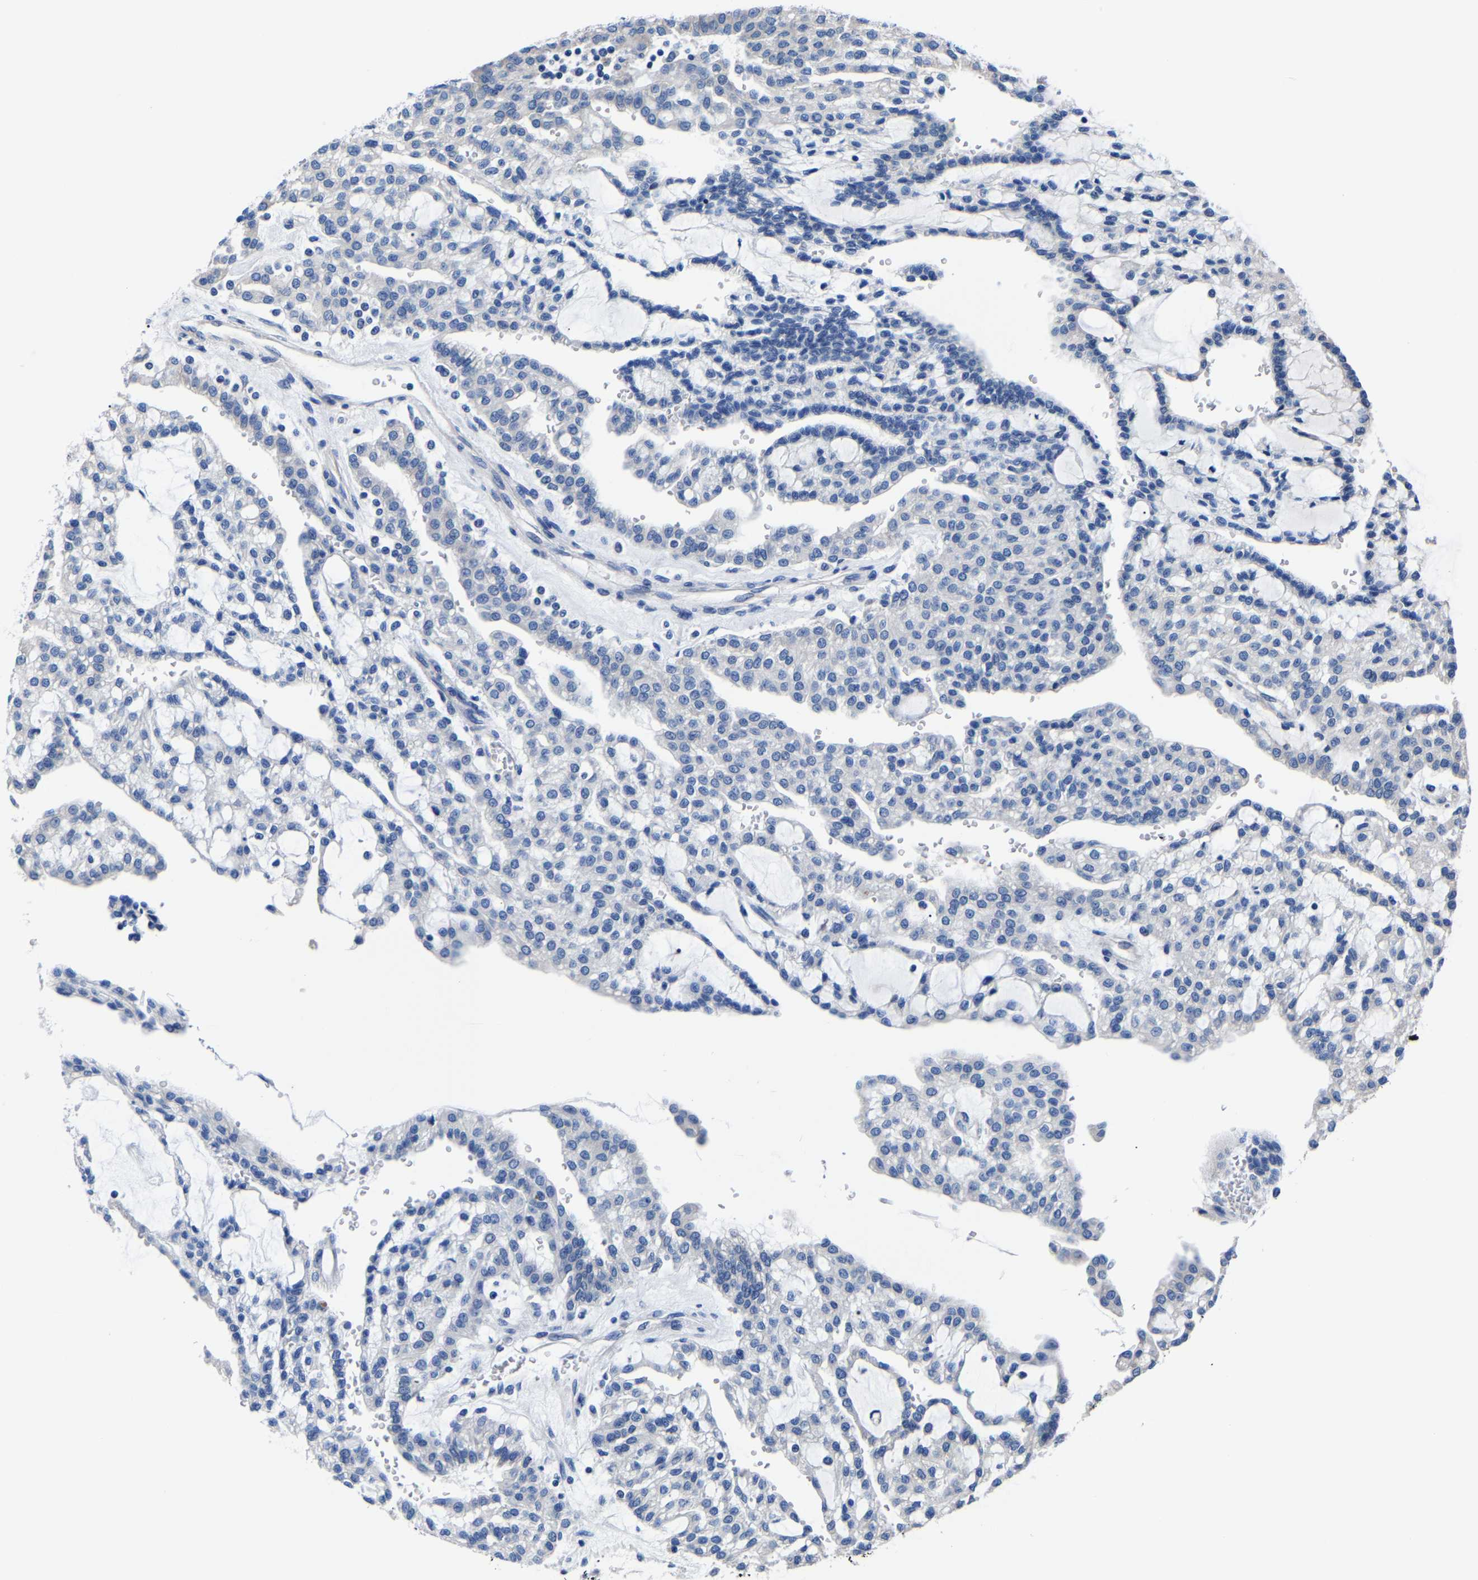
{"staining": {"intensity": "negative", "quantity": "none", "location": "none"}, "tissue": "renal cancer", "cell_type": "Tumor cells", "image_type": "cancer", "snomed": [{"axis": "morphology", "description": "Adenocarcinoma, NOS"}, {"axis": "topography", "description": "Kidney"}], "caption": "Immunohistochemistry (IHC) image of neoplastic tissue: renal adenocarcinoma stained with DAB (3,3'-diaminobenzidine) demonstrates no significant protein expression in tumor cells. Nuclei are stained in blue.", "gene": "SRPK2", "patient": {"sex": "male", "age": 63}}